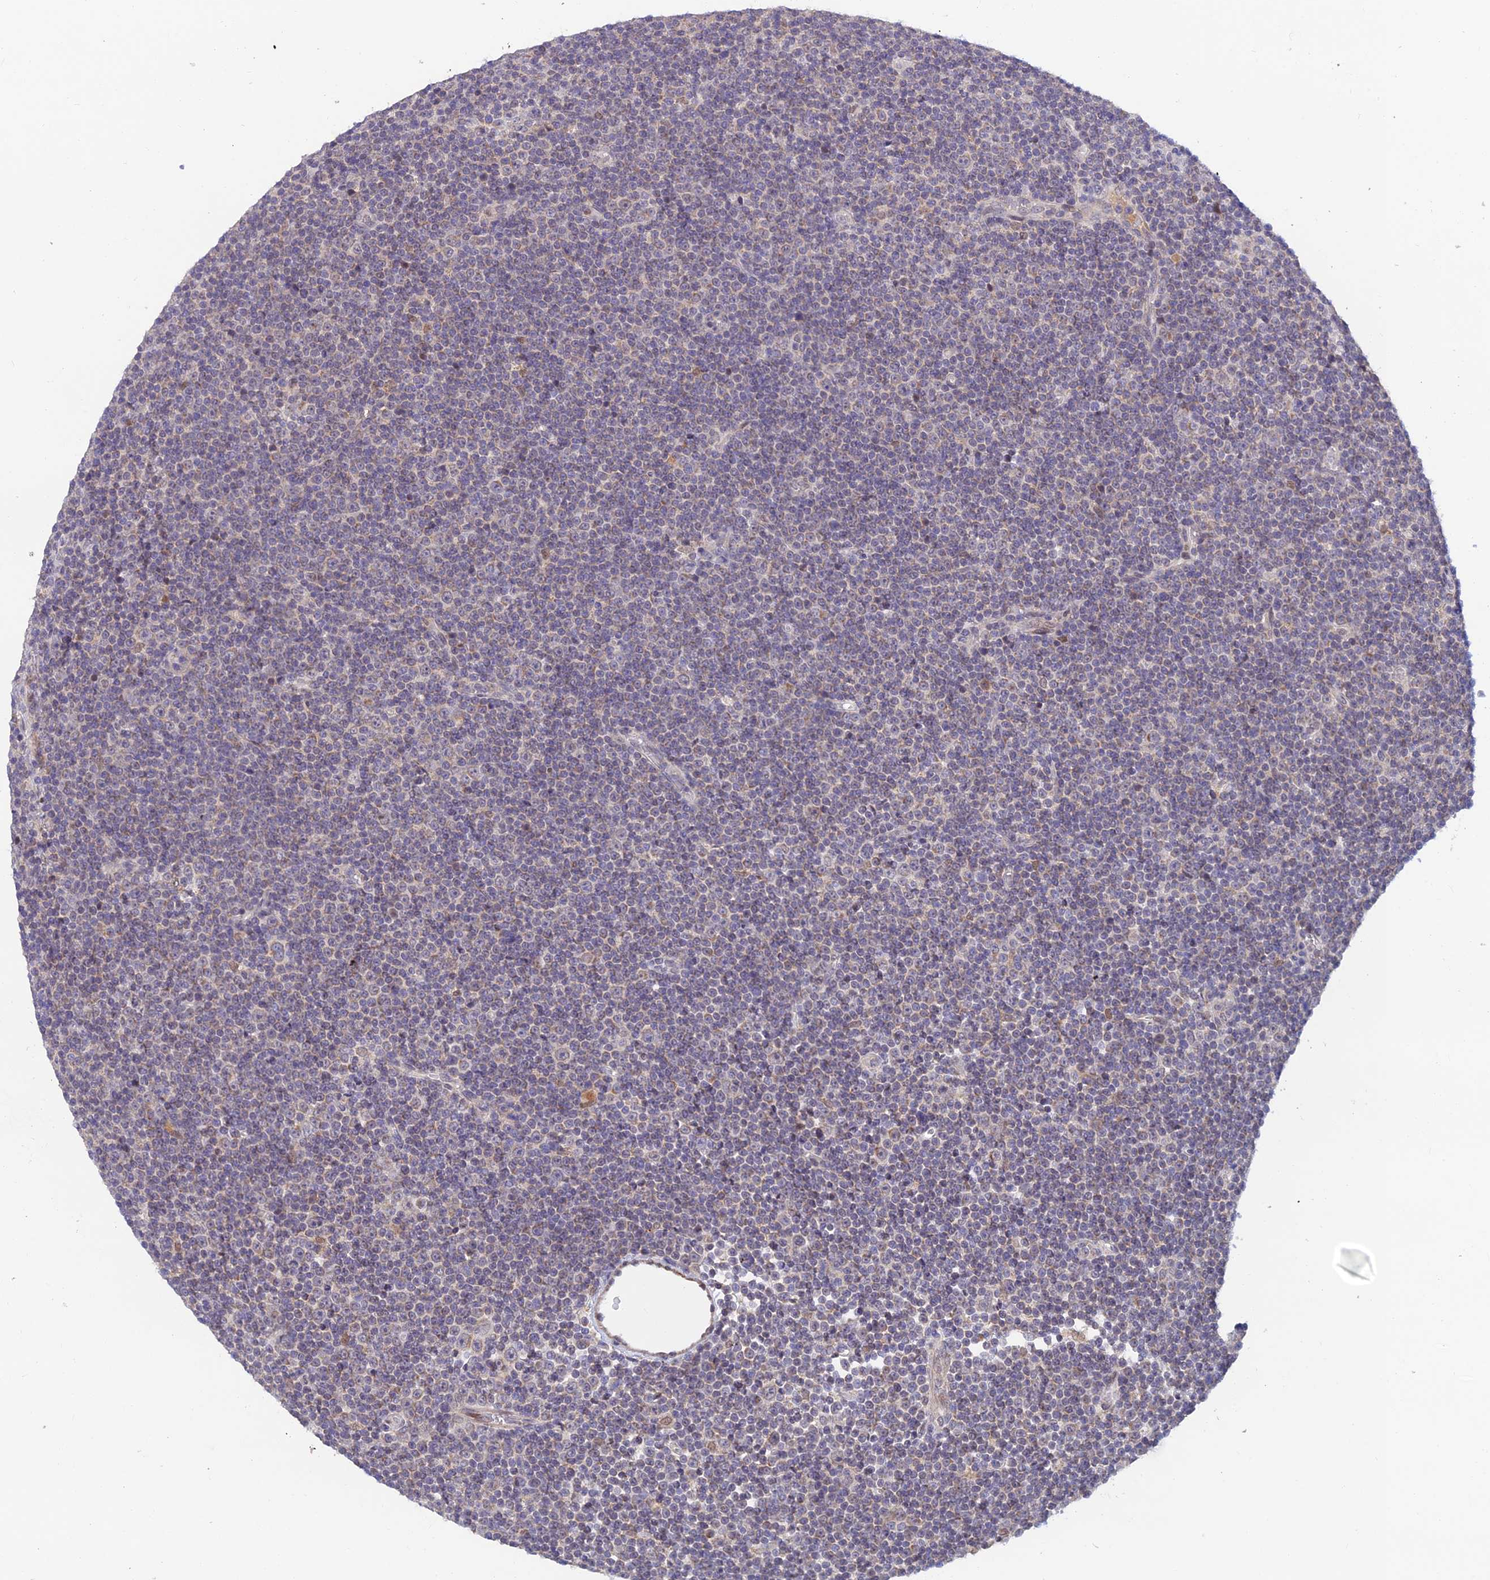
{"staining": {"intensity": "negative", "quantity": "none", "location": "none"}, "tissue": "lymphoma", "cell_type": "Tumor cells", "image_type": "cancer", "snomed": [{"axis": "morphology", "description": "Malignant lymphoma, non-Hodgkin's type, Low grade"}, {"axis": "topography", "description": "Lymph node"}], "caption": "The histopathology image reveals no staining of tumor cells in malignant lymphoma, non-Hodgkin's type (low-grade).", "gene": "FASTKD5", "patient": {"sex": "female", "age": 67}}